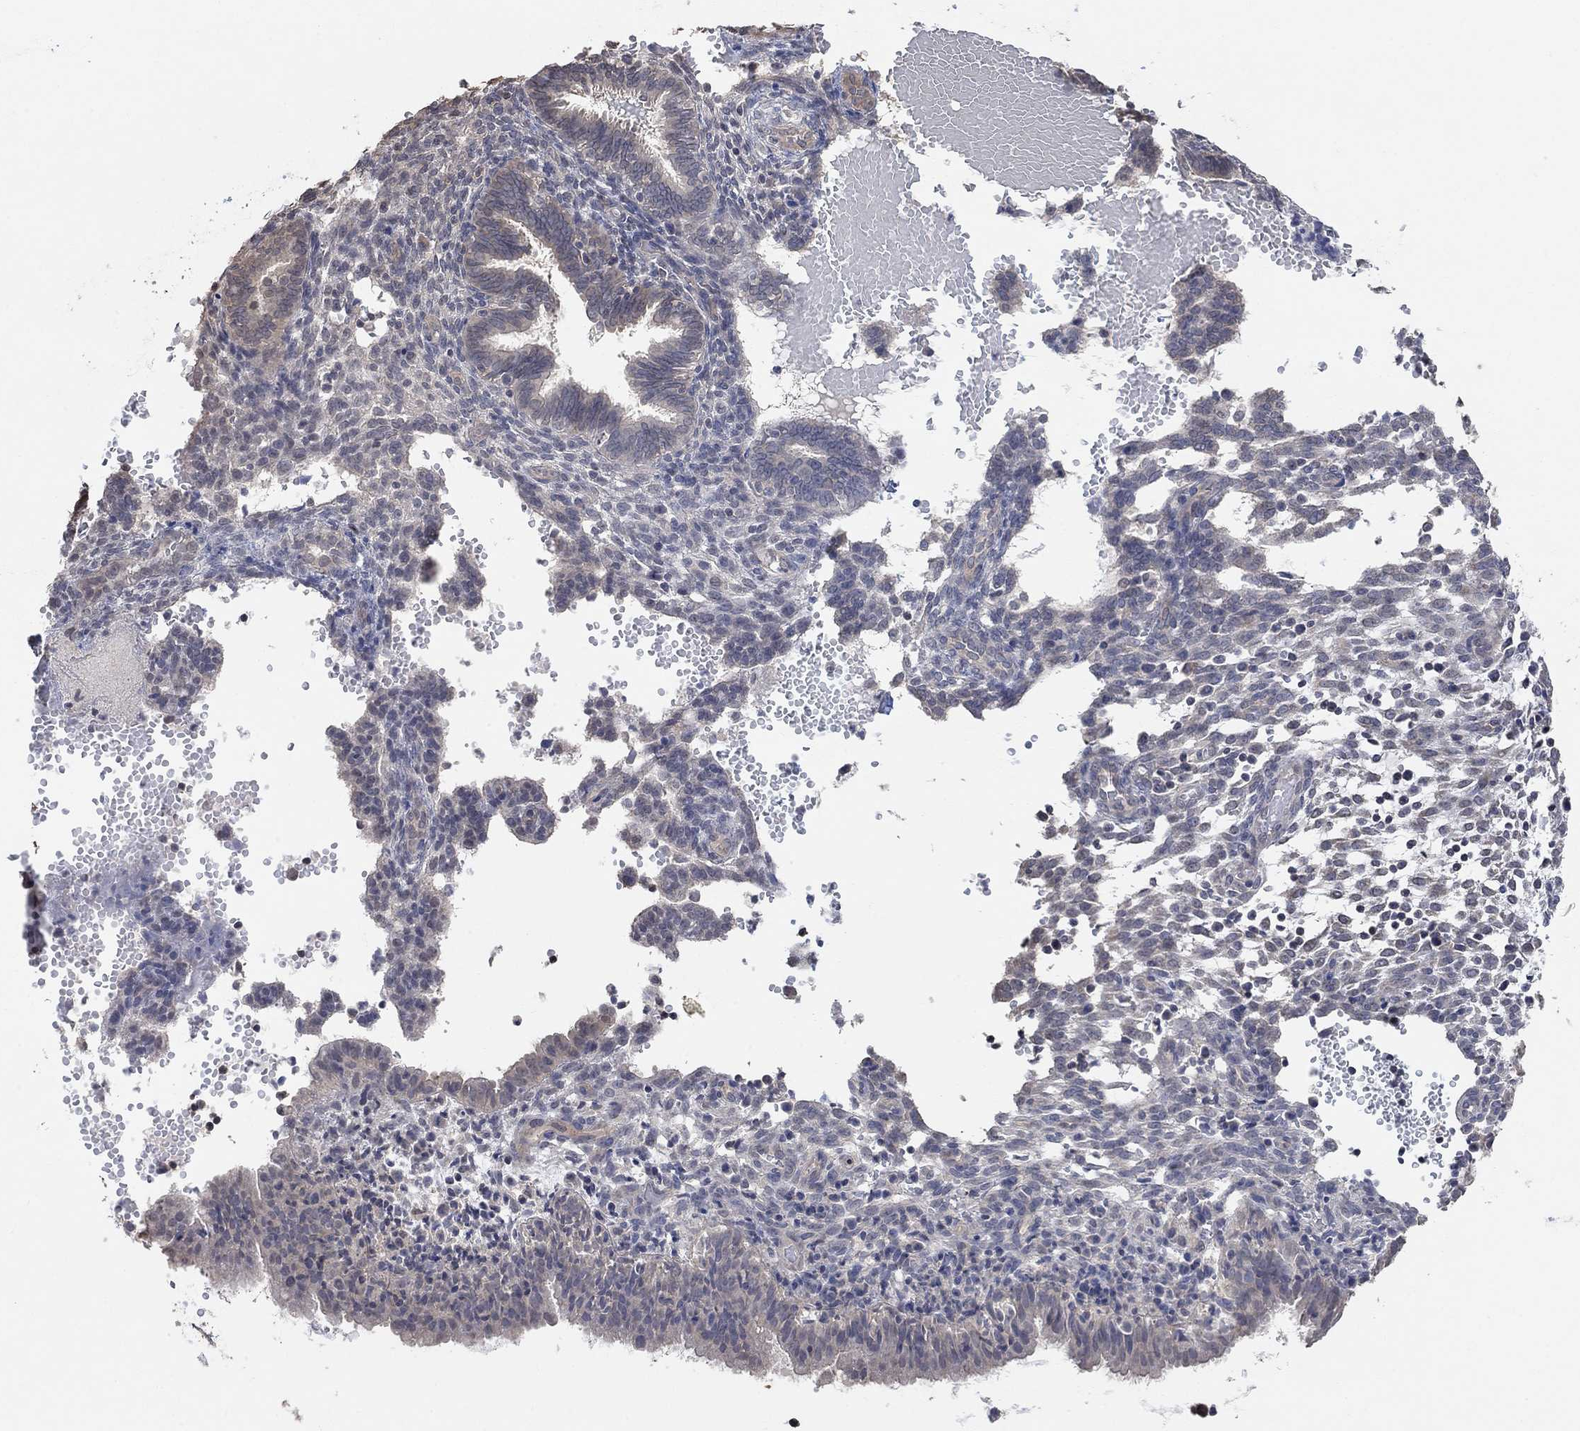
{"staining": {"intensity": "negative", "quantity": "none", "location": "none"}, "tissue": "endometrium", "cell_type": "Cells in endometrial stroma", "image_type": "normal", "snomed": [{"axis": "morphology", "description": "Normal tissue, NOS"}, {"axis": "topography", "description": "Endometrium"}], "caption": "Protein analysis of benign endometrium exhibits no significant positivity in cells in endometrial stroma. (DAB (3,3'-diaminobenzidine) immunohistochemistry visualized using brightfield microscopy, high magnification).", "gene": "UNC5B", "patient": {"sex": "female", "age": 42}}